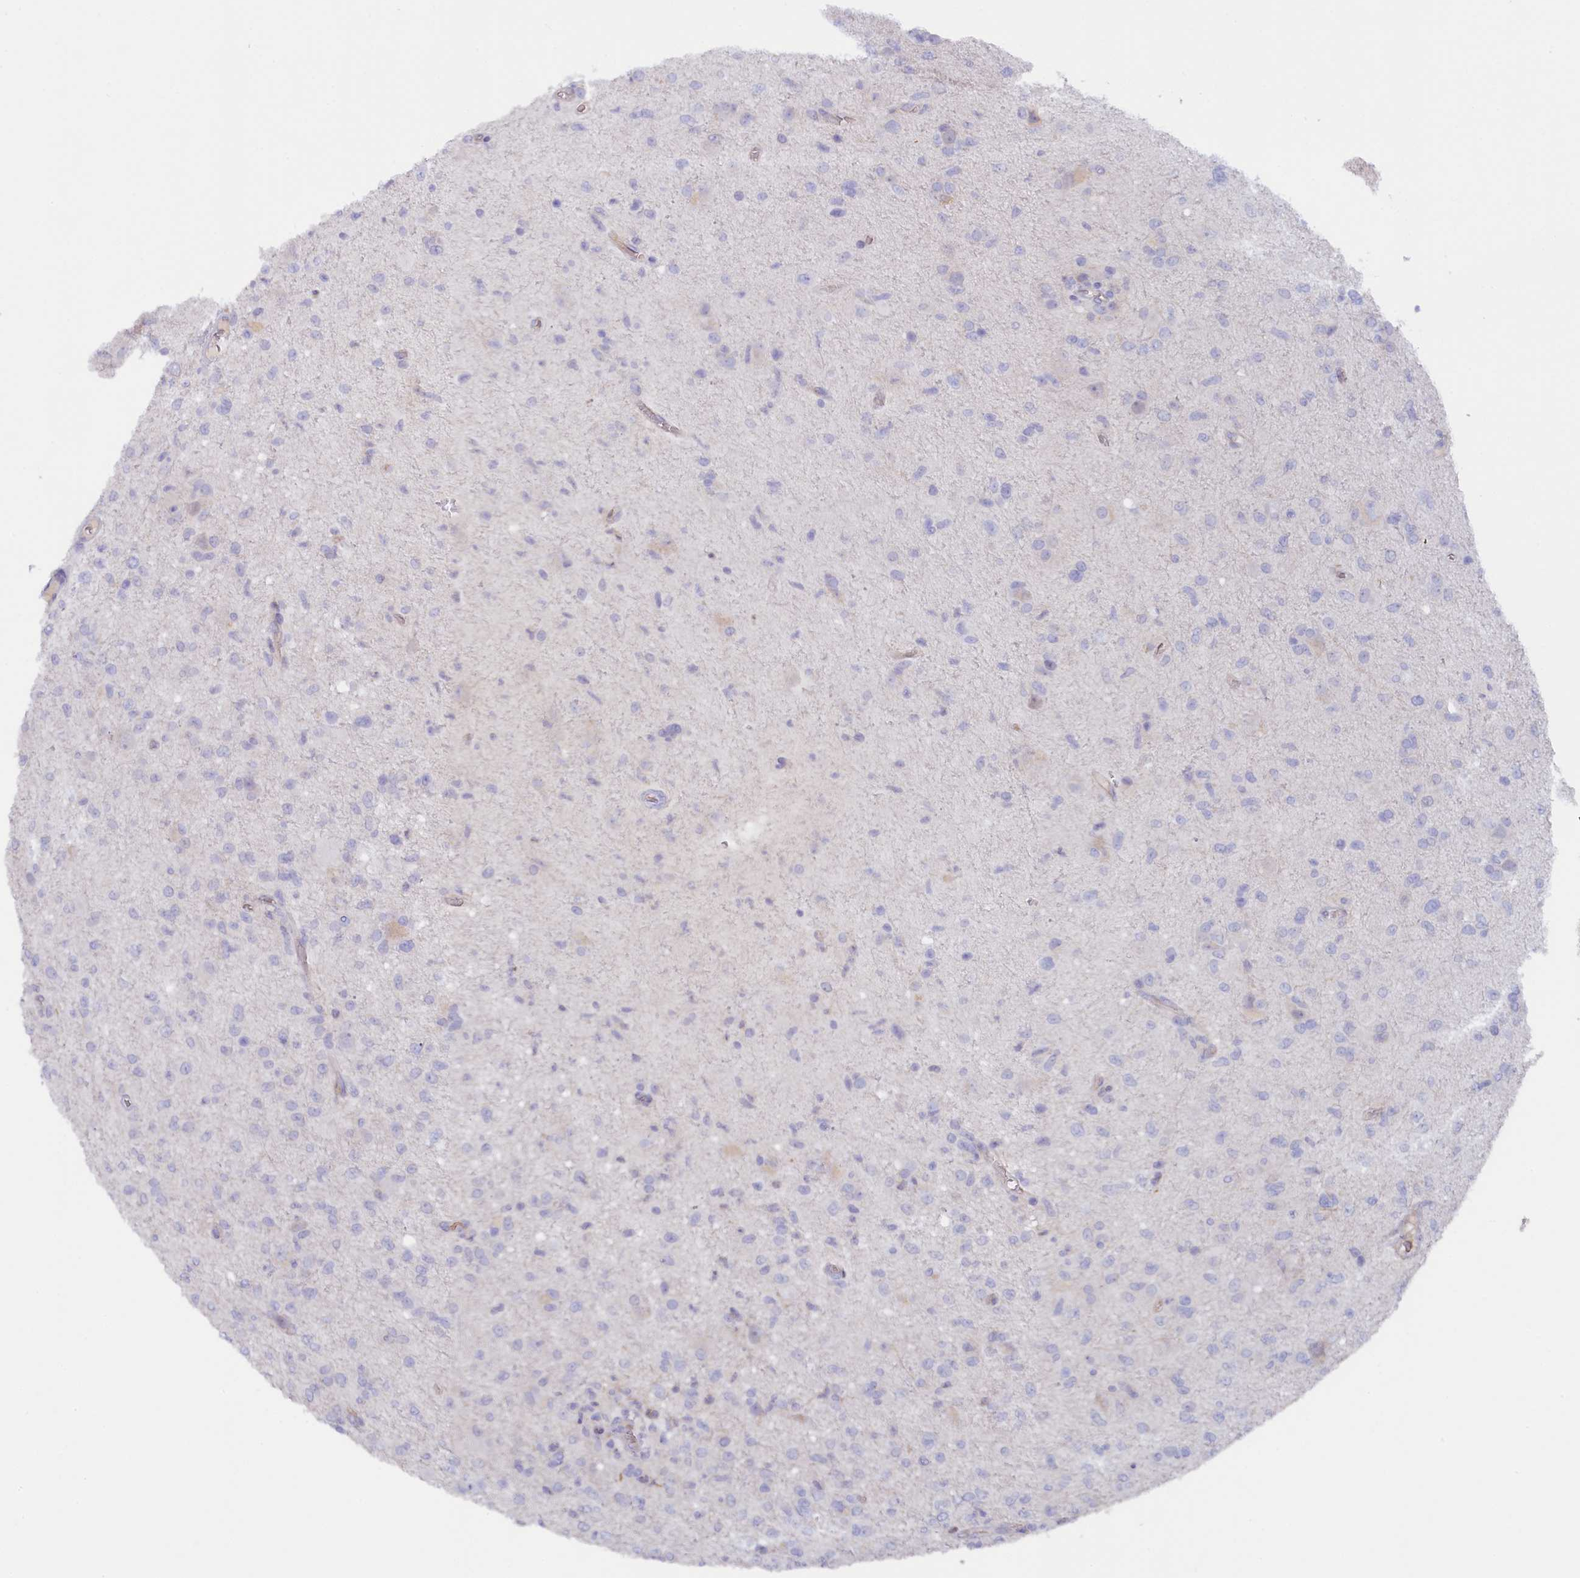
{"staining": {"intensity": "negative", "quantity": "none", "location": "none"}, "tissue": "glioma", "cell_type": "Tumor cells", "image_type": "cancer", "snomed": [{"axis": "morphology", "description": "Glioma, malignant, High grade"}, {"axis": "topography", "description": "Brain"}], "caption": "DAB immunohistochemical staining of high-grade glioma (malignant) reveals no significant staining in tumor cells.", "gene": "ZSWIM4", "patient": {"sex": "female", "age": 57}}